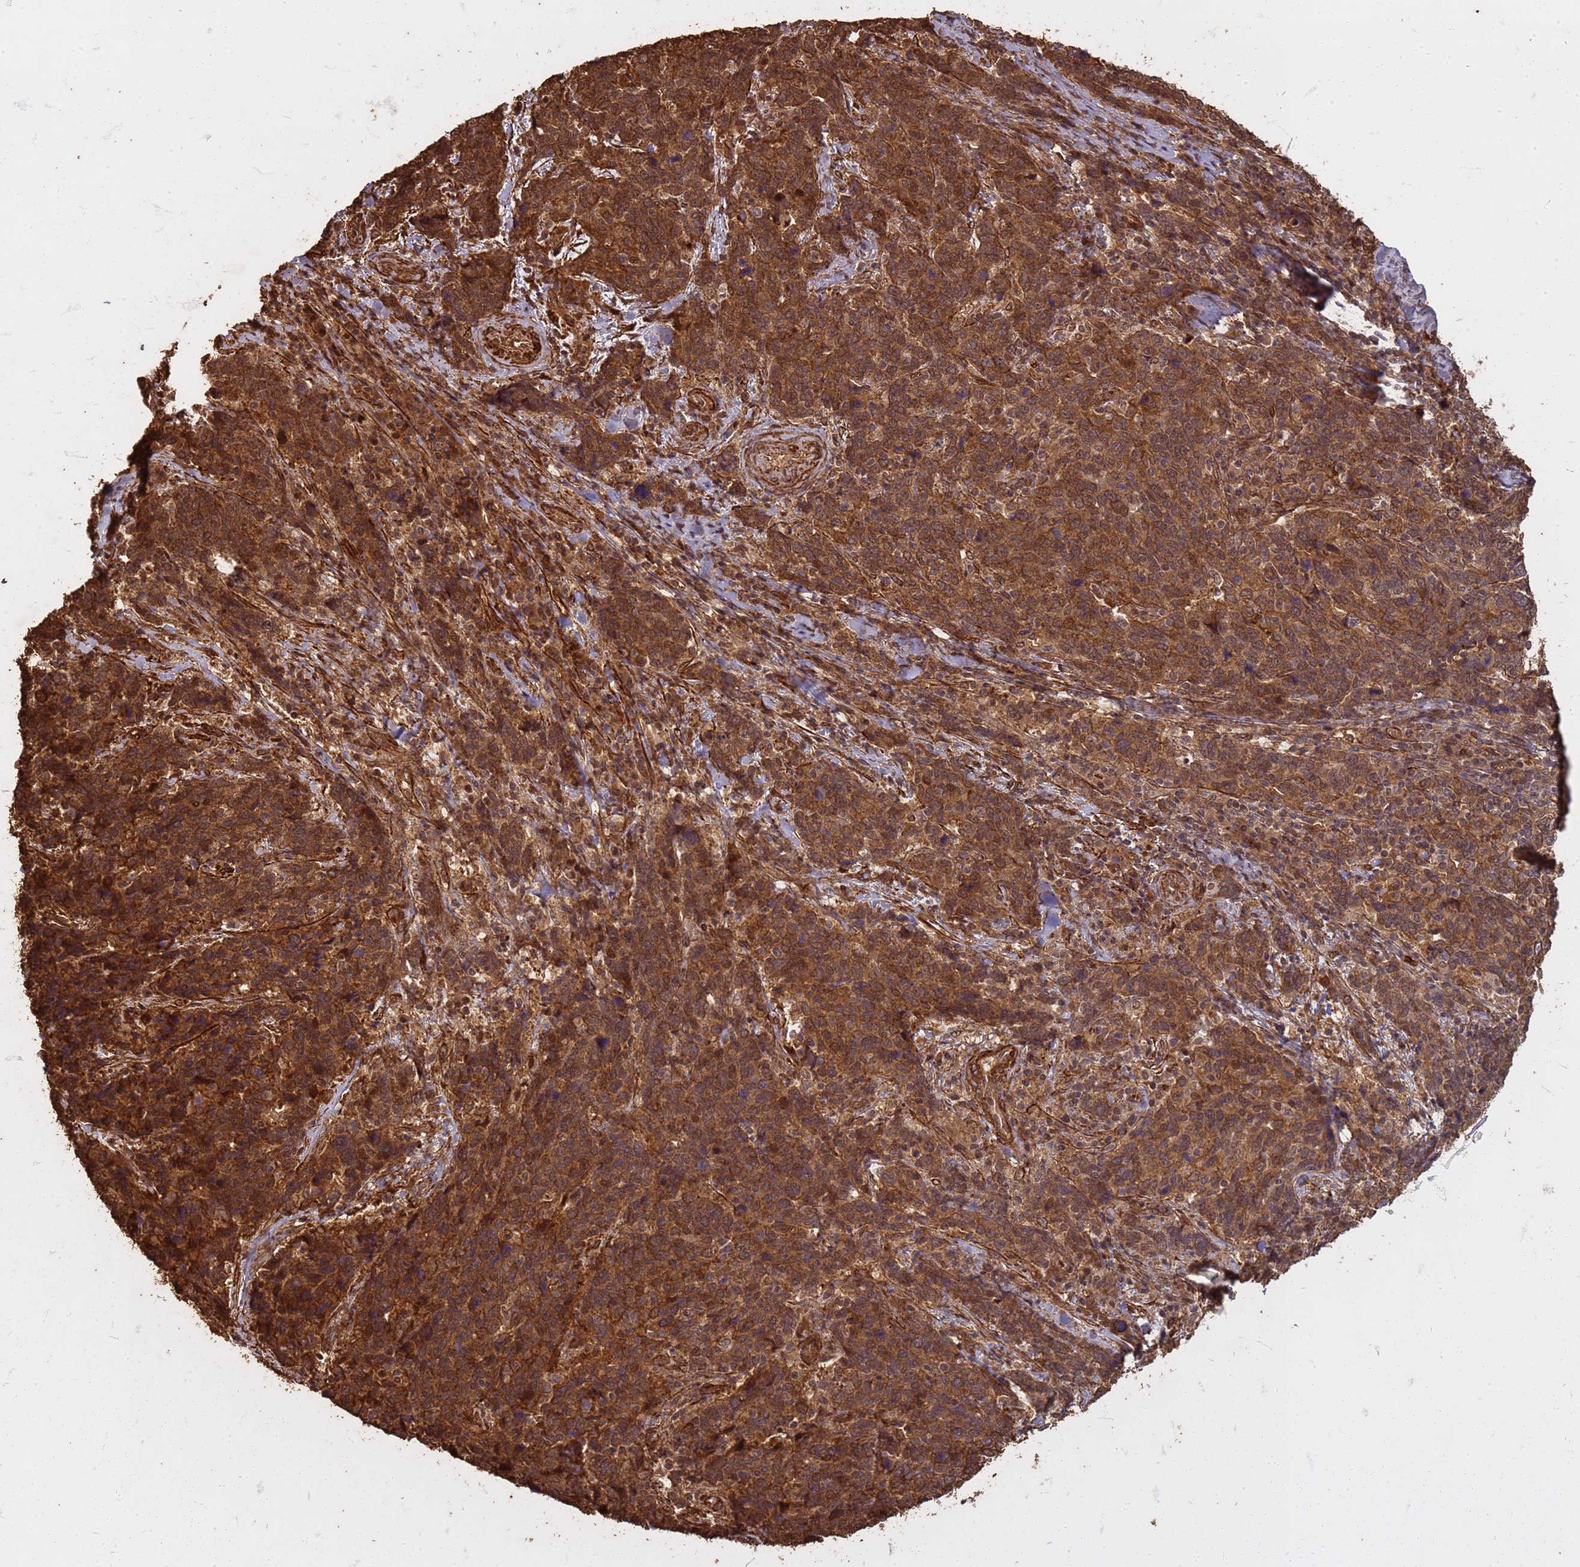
{"staining": {"intensity": "strong", "quantity": ">75%", "location": "cytoplasmic/membranous"}, "tissue": "cervical cancer", "cell_type": "Tumor cells", "image_type": "cancer", "snomed": [{"axis": "morphology", "description": "Squamous cell carcinoma, NOS"}, {"axis": "topography", "description": "Cervix"}], "caption": "Protein analysis of squamous cell carcinoma (cervical) tissue displays strong cytoplasmic/membranous positivity in approximately >75% of tumor cells. Using DAB (3,3'-diaminobenzidine) (brown) and hematoxylin (blue) stains, captured at high magnification using brightfield microscopy.", "gene": "KIF26A", "patient": {"sex": "female", "age": 41}}